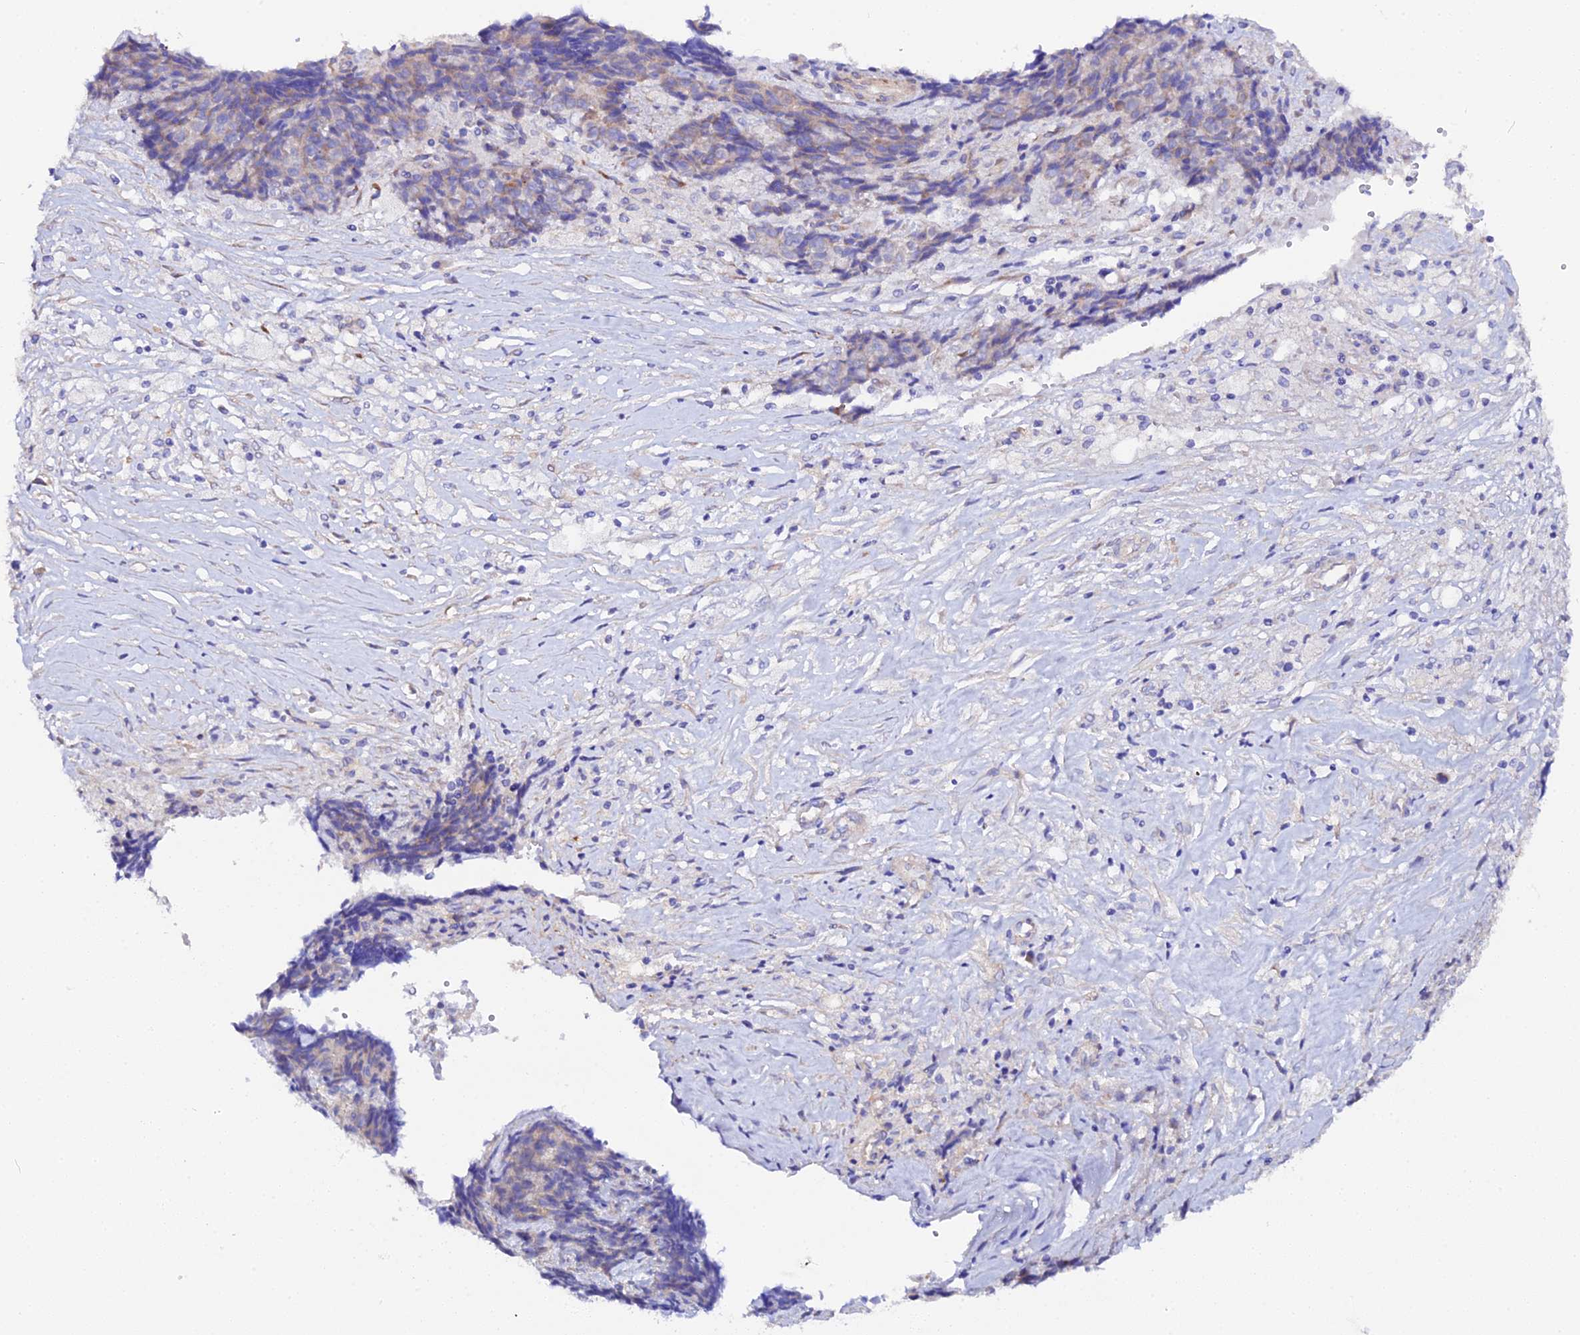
{"staining": {"intensity": "weak", "quantity": "<25%", "location": "cytoplasmic/membranous"}, "tissue": "ovarian cancer", "cell_type": "Tumor cells", "image_type": "cancer", "snomed": [{"axis": "morphology", "description": "Carcinoma, endometroid"}, {"axis": "topography", "description": "Ovary"}], "caption": "High power microscopy micrograph of an IHC histopathology image of ovarian cancer (endometroid carcinoma), revealing no significant positivity in tumor cells. (Brightfield microscopy of DAB (3,3'-diaminobenzidine) immunohistochemistry (IHC) at high magnification).", "gene": "CFAP45", "patient": {"sex": "female", "age": 42}}